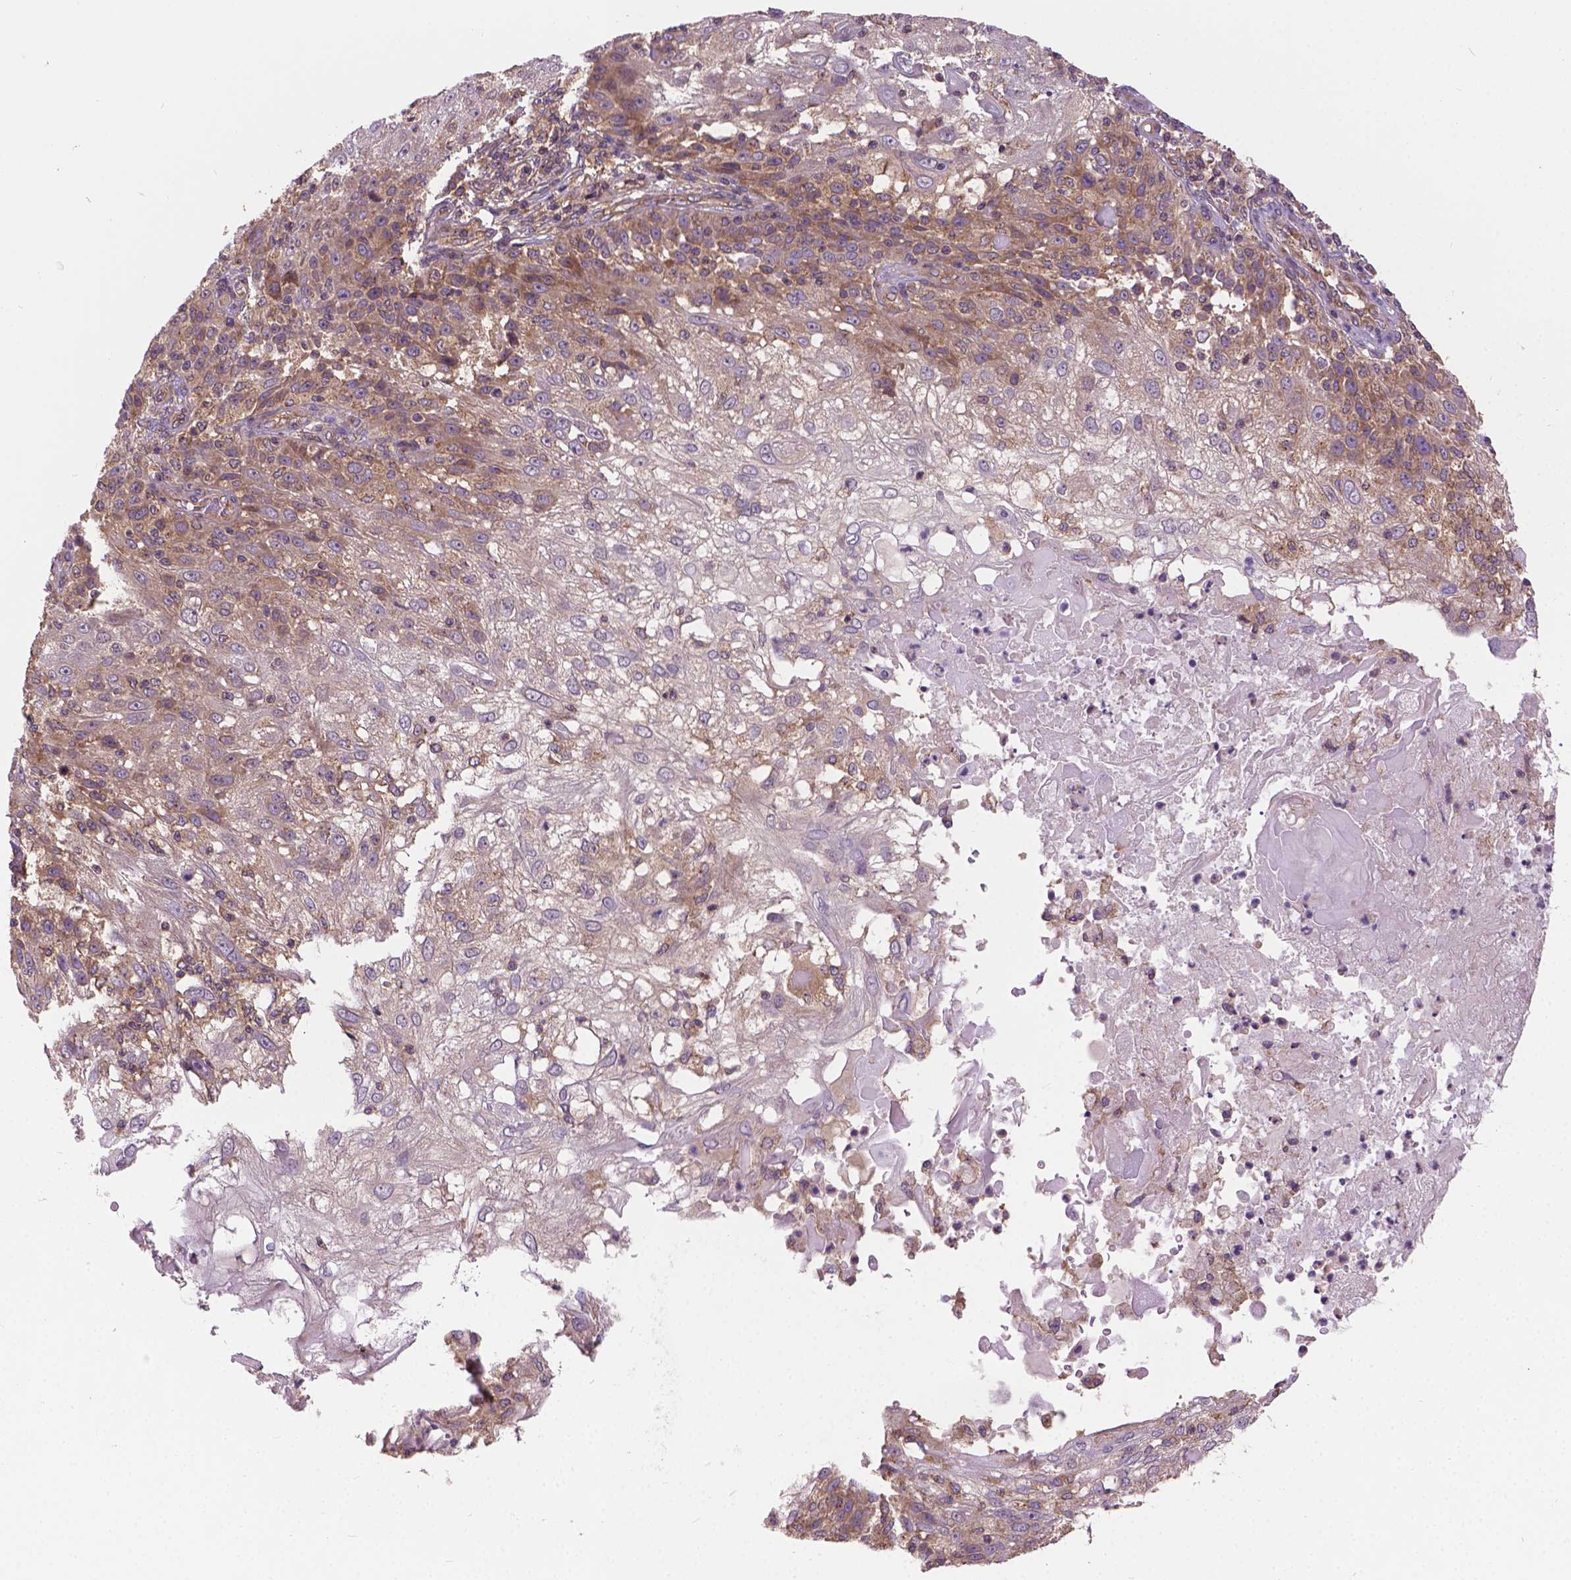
{"staining": {"intensity": "moderate", "quantity": "<25%", "location": "cytoplasmic/membranous"}, "tissue": "skin cancer", "cell_type": "Tumor cells", "image_type": "cancer", "snomed": [{"axis": "morphology", "description": "Normal tissue, NOS"}, {"axis": "morphology", "description": "Squamous cell carcinoma, NOS"}, {"axis": "topography", "description": "Skin"}], "caption": "This is a micrograph of IHC staining of skin cancer (squamous cell carcinoma), which shows moderate staining in the cytoplasmic/membranous of tumor cells.", "gene": "MZT1", "patient": {"sex": "female", "age": 83}}